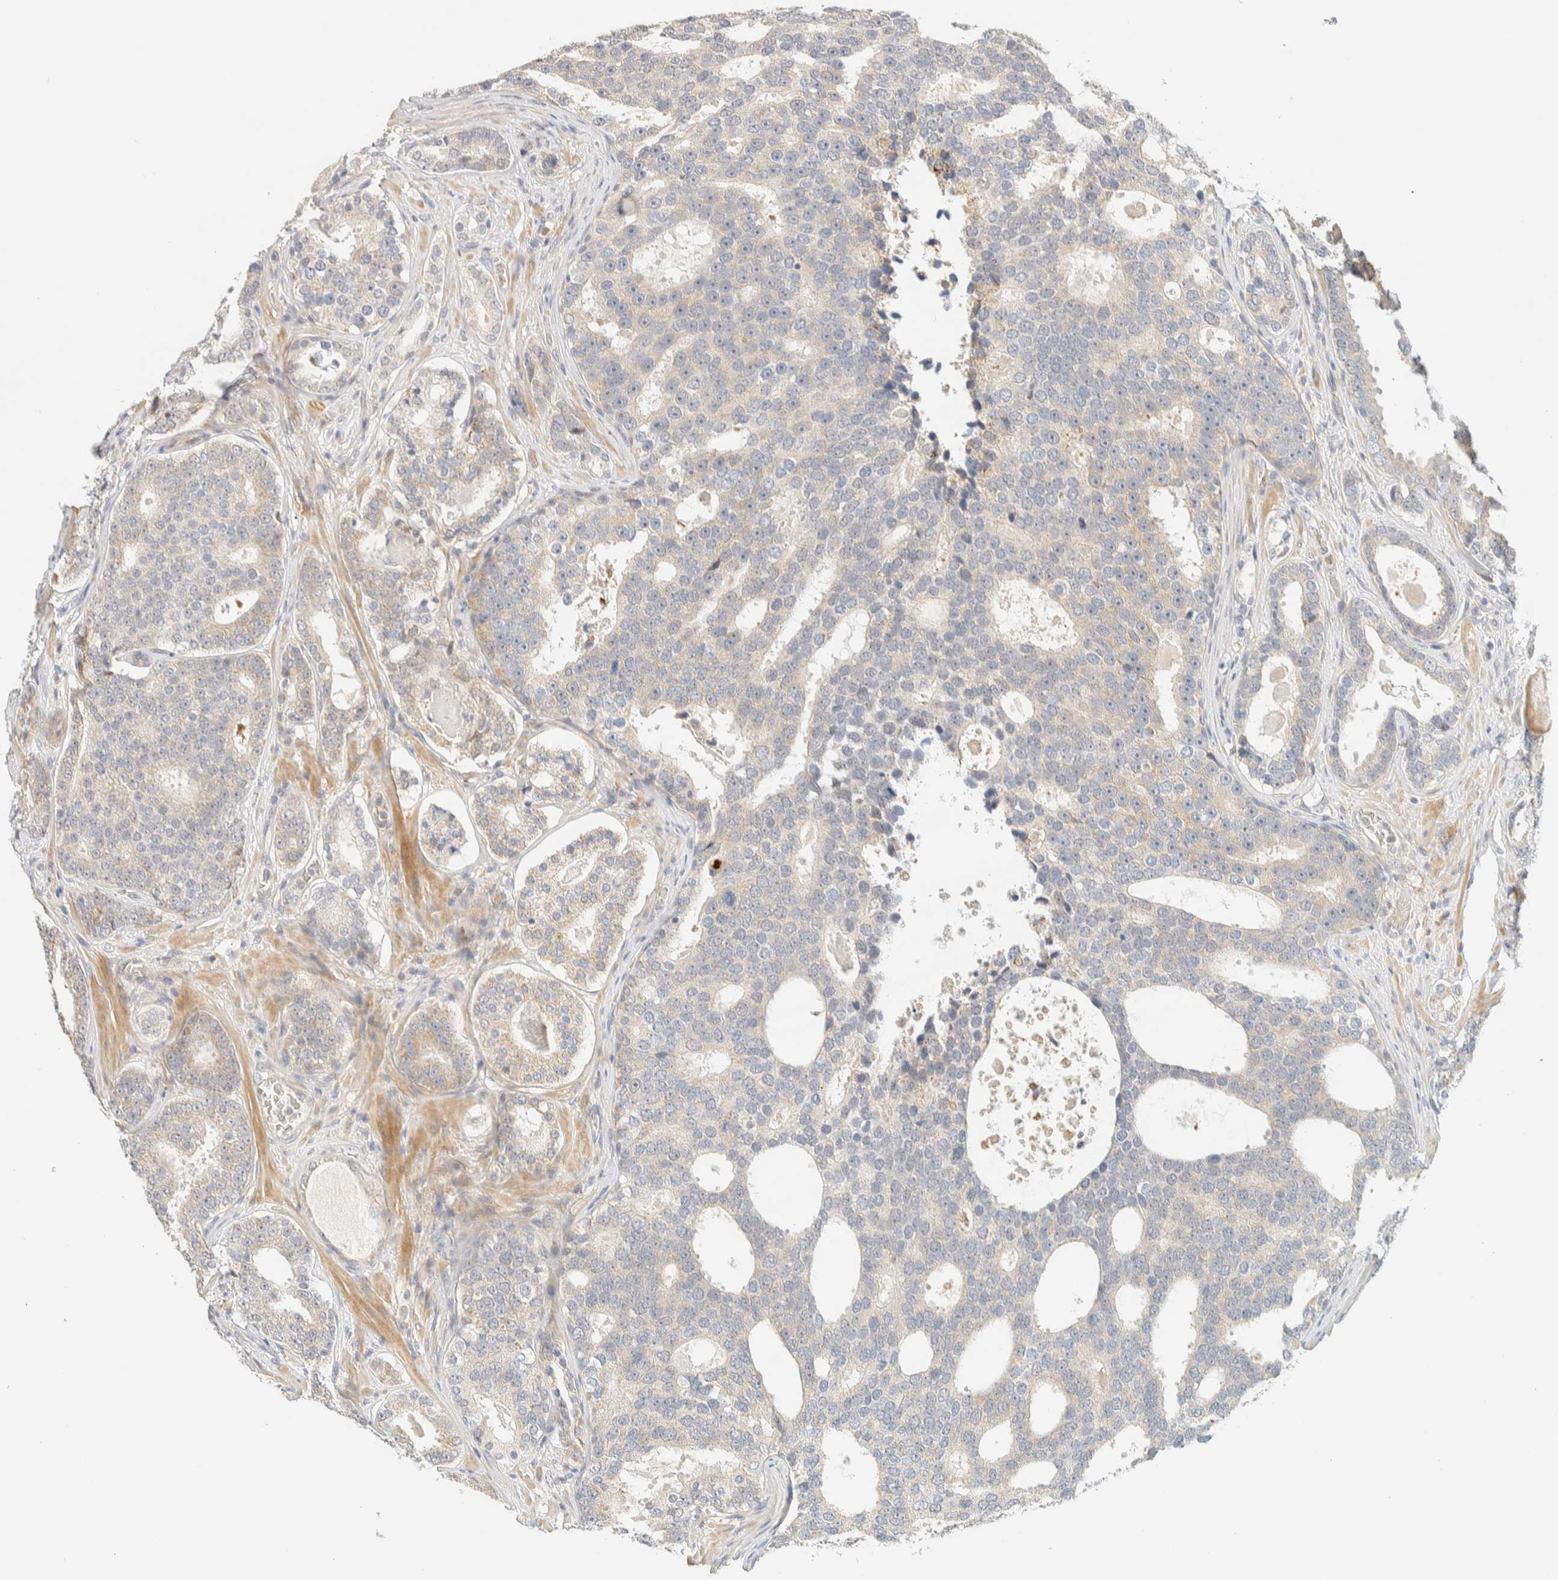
{"staining": {"intensity": "weak", "quantity": "<25%", "location": "cytoplasmic/membranous"}, "tissue": "prostate cancer", "cell_type": "Tumor cells", "image_type": "cancer", "snomed": [{"axis": "morphology", "description": "Adenocarcinoma, High grade"}, {"axis": "topography", "description": "Prostate"}], "caption": "Tumor cells show no significant positivity in prostate high-grade adenocarcinoma.", "gene": "TNK1", "patient": {"sex": "male", "age": 60}}